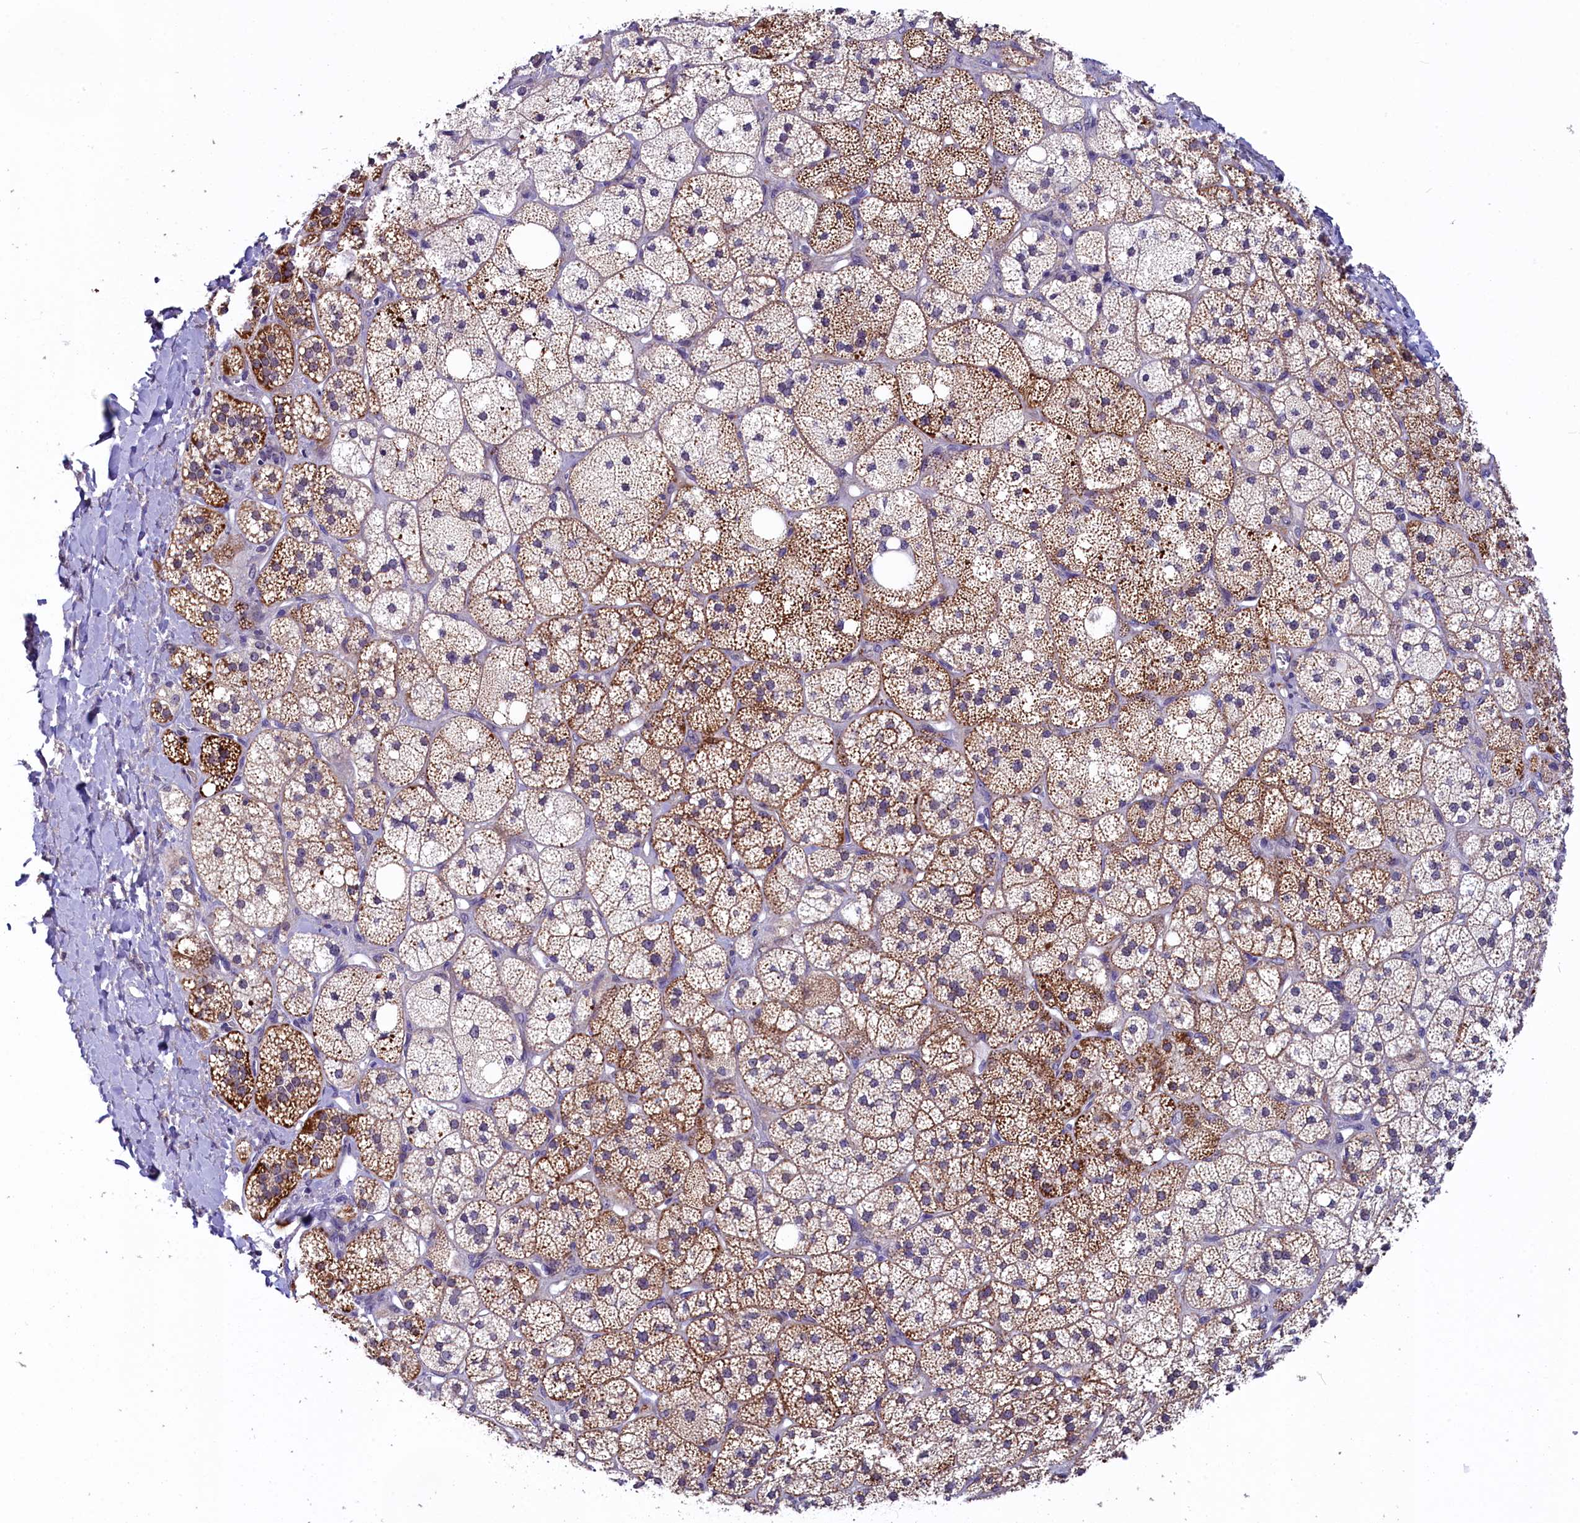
{"staining": {"intensity": "strong", "quantity": "25%-75%", "location": "cytoplasmic/membranous"}, "tissue": "adrenal gland", "cell_type": "Glandular cells", "image_type": "normal", "snomed": [{"axis": "morphology", "description": "Normal tissue, NOS"}, {"axis": "topography", "description": "Adrenal gland"}], "caption": "IHC of normal adrenal gland displays high levels of strong cytoplasmic/membranous staining in about 25%-75% of glandular cells.", "gene": "SLC39A6", "patient": {"sex": "male", "age": 61}}